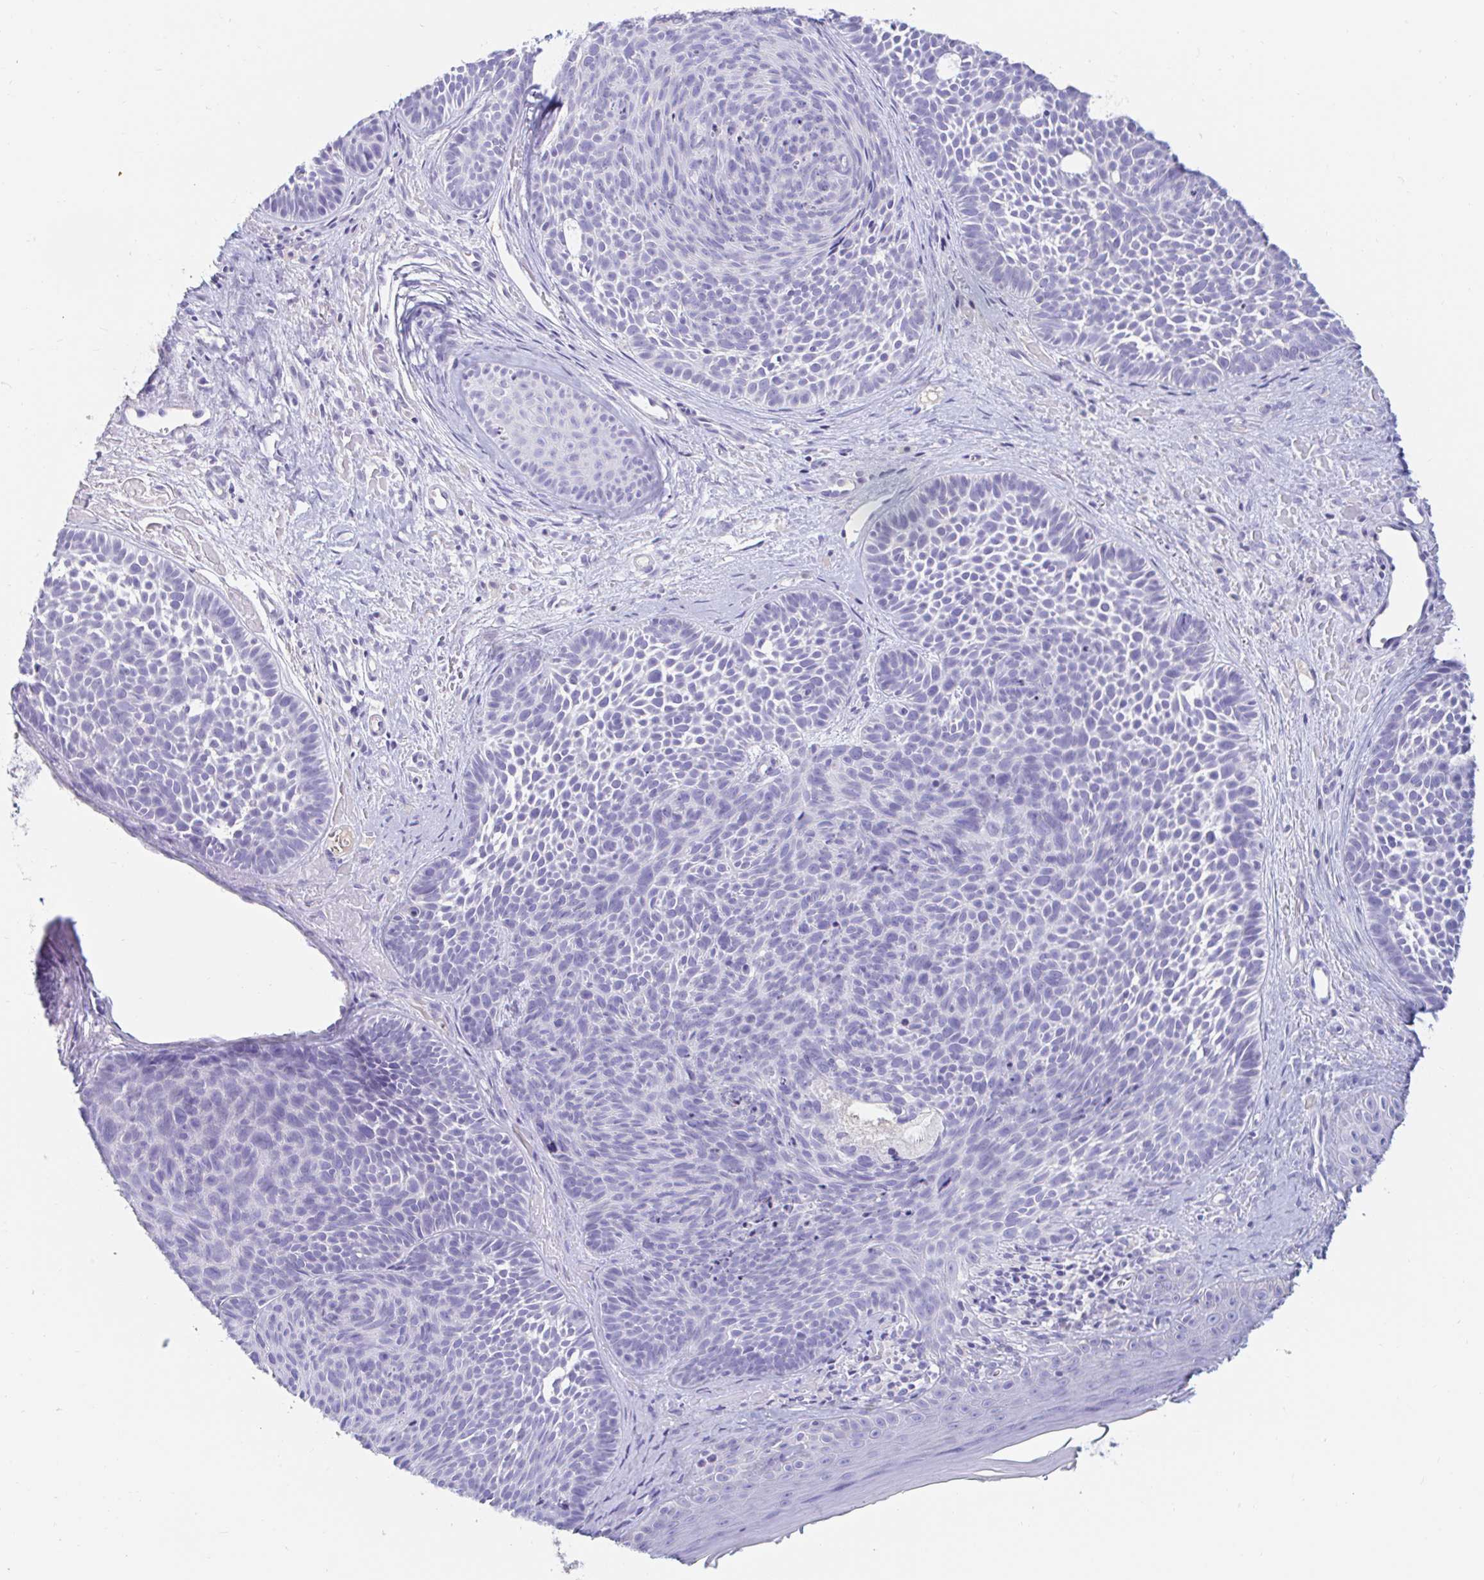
{"staining": {"intensity": "negative", "quantity": "none", "location": "none"}, "tissue": "skin cancer", "cell_type": "Tumor cells", "image_type": "cancer", "snomed": [{"axis": "morphology", "description": "Basal cell carcinoma"}, {"axis": "topography", "description": "Skin"}], "caption": "IHC image of neoplastic tissue: human skin basal cell carcinoma stained with DAB (3,3'-diaminobenzidine) displays no significant protein expression in tumor cells.", "gene": "TEX44", "patient": {"sex": "male", "age": 81}}